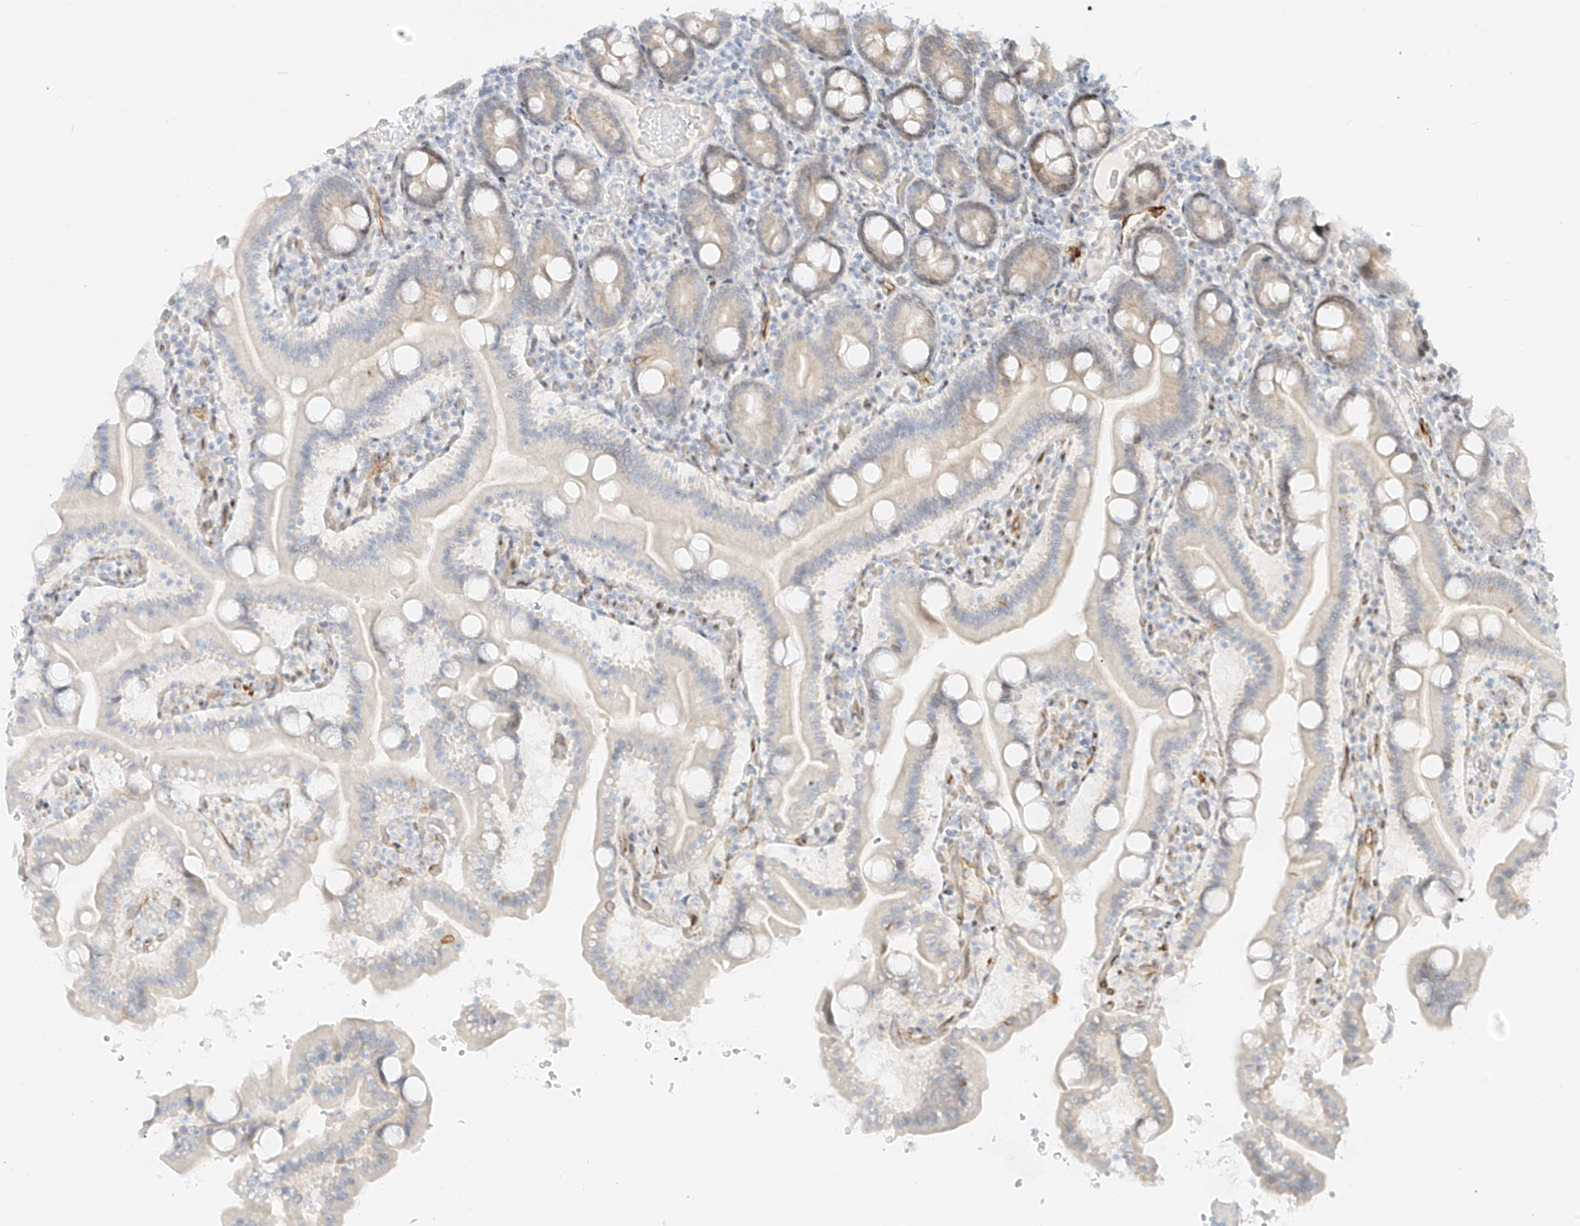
{"staining": {"intensity": "negative", "quantity": "none", "location": "none"}, "tissue": "duodenum", "cell_type": "Glandular cells", "image_type": "normal", "snomed": [{"axis": "morphology", "description": "Normal tissue, NOS"}, {"axis": "topography", "description": "Duodenum"}], "caption": "Photomicrograph shows no protein positivity in glandular cells of benign duodenum. (Immunohistochemistry, brightfield microscopy, high magnification).", "gene": "NHSL1", "patient": {"sex": "male", "age": 55}}